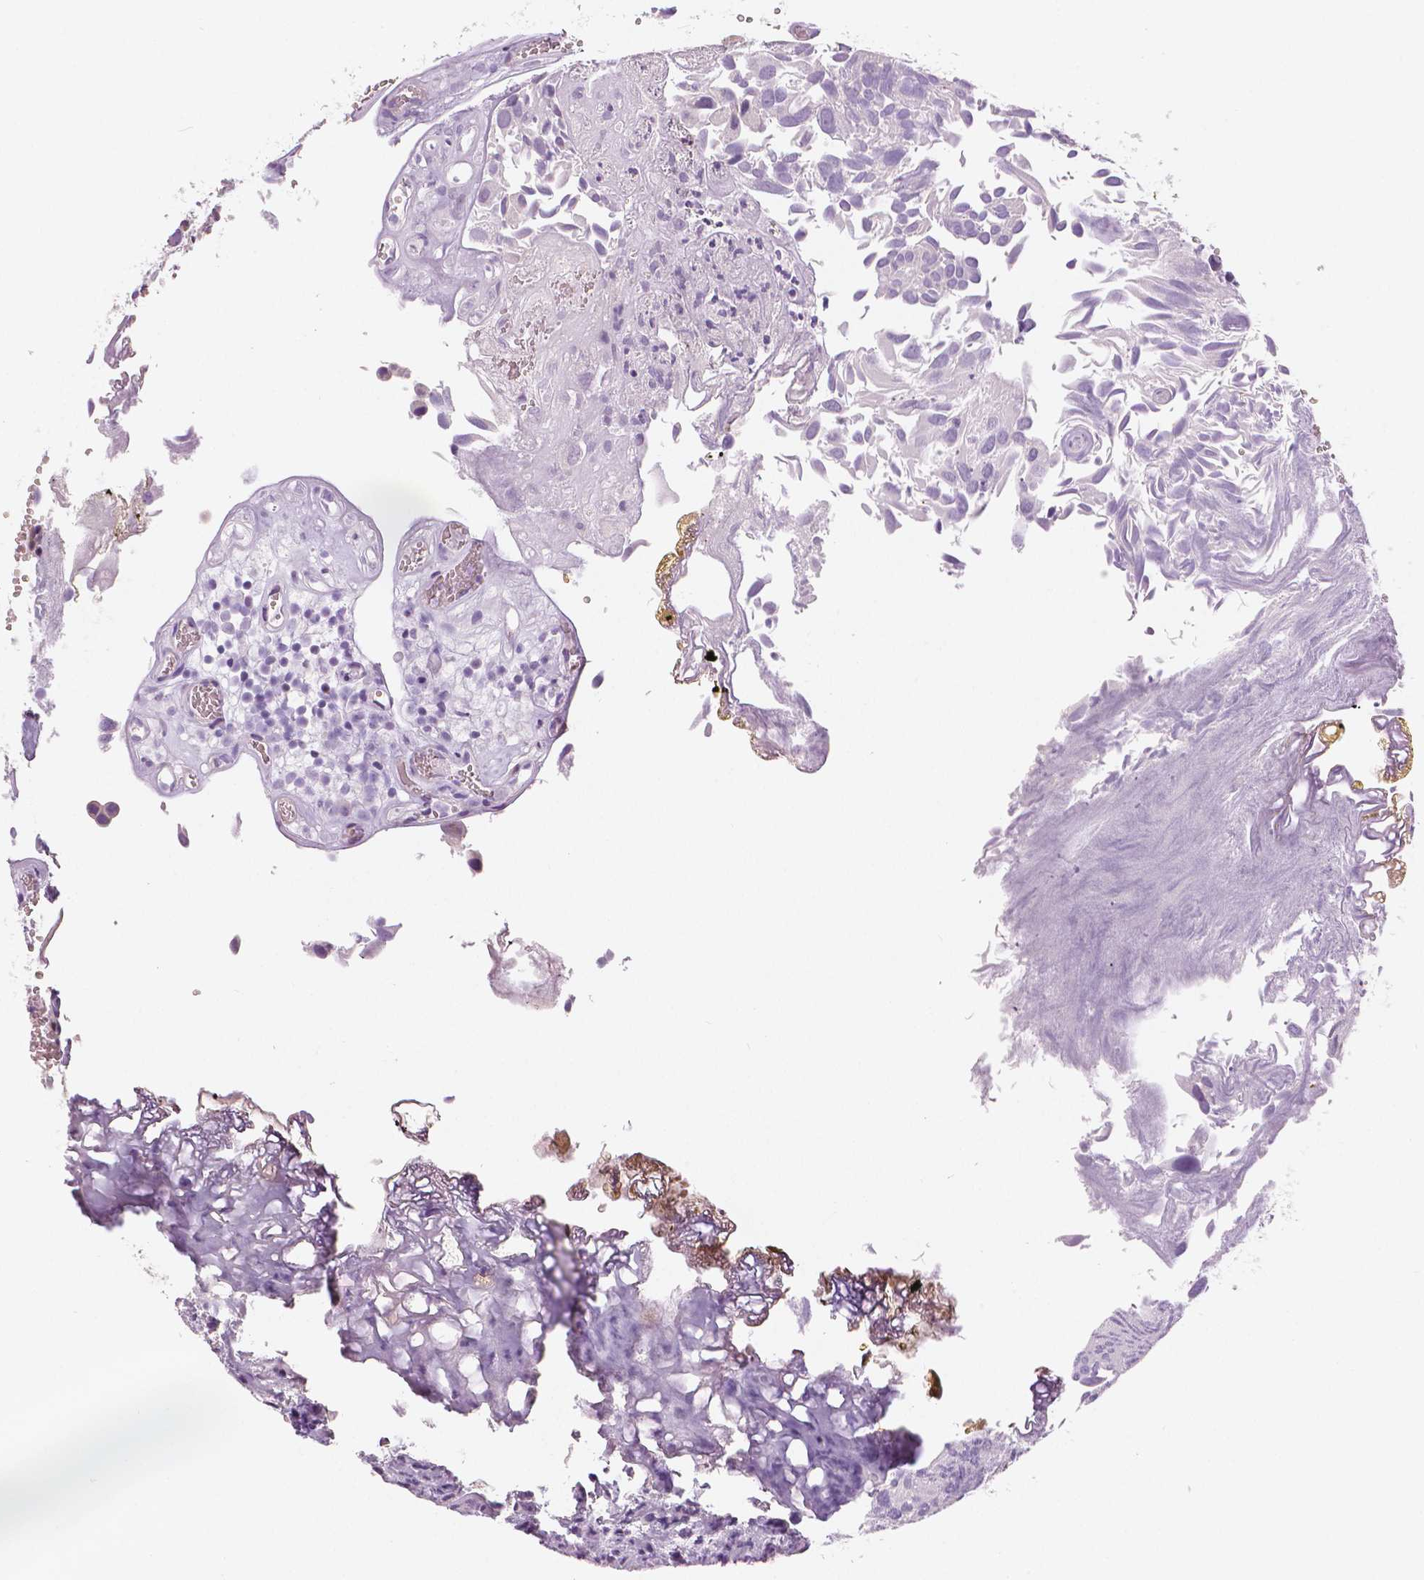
{"staining": {"intensity": "negative", "quantity": "none", "location": "none"}, "tissue": "urothelial cancer", "cell_type": "Tumor cells", "image_type": "cancer", "snomed": [{"axis": "morphology", "description": "Urothelial carcinoma, Low grade"}, {"axis": "topography", "description": "Urinary bladder"}], "caption": "Tumor cells are negative for protein expression in human urothelial cancer.", "gene": "SLC24A1", "patient": {"sex": "female", "age": 69}}